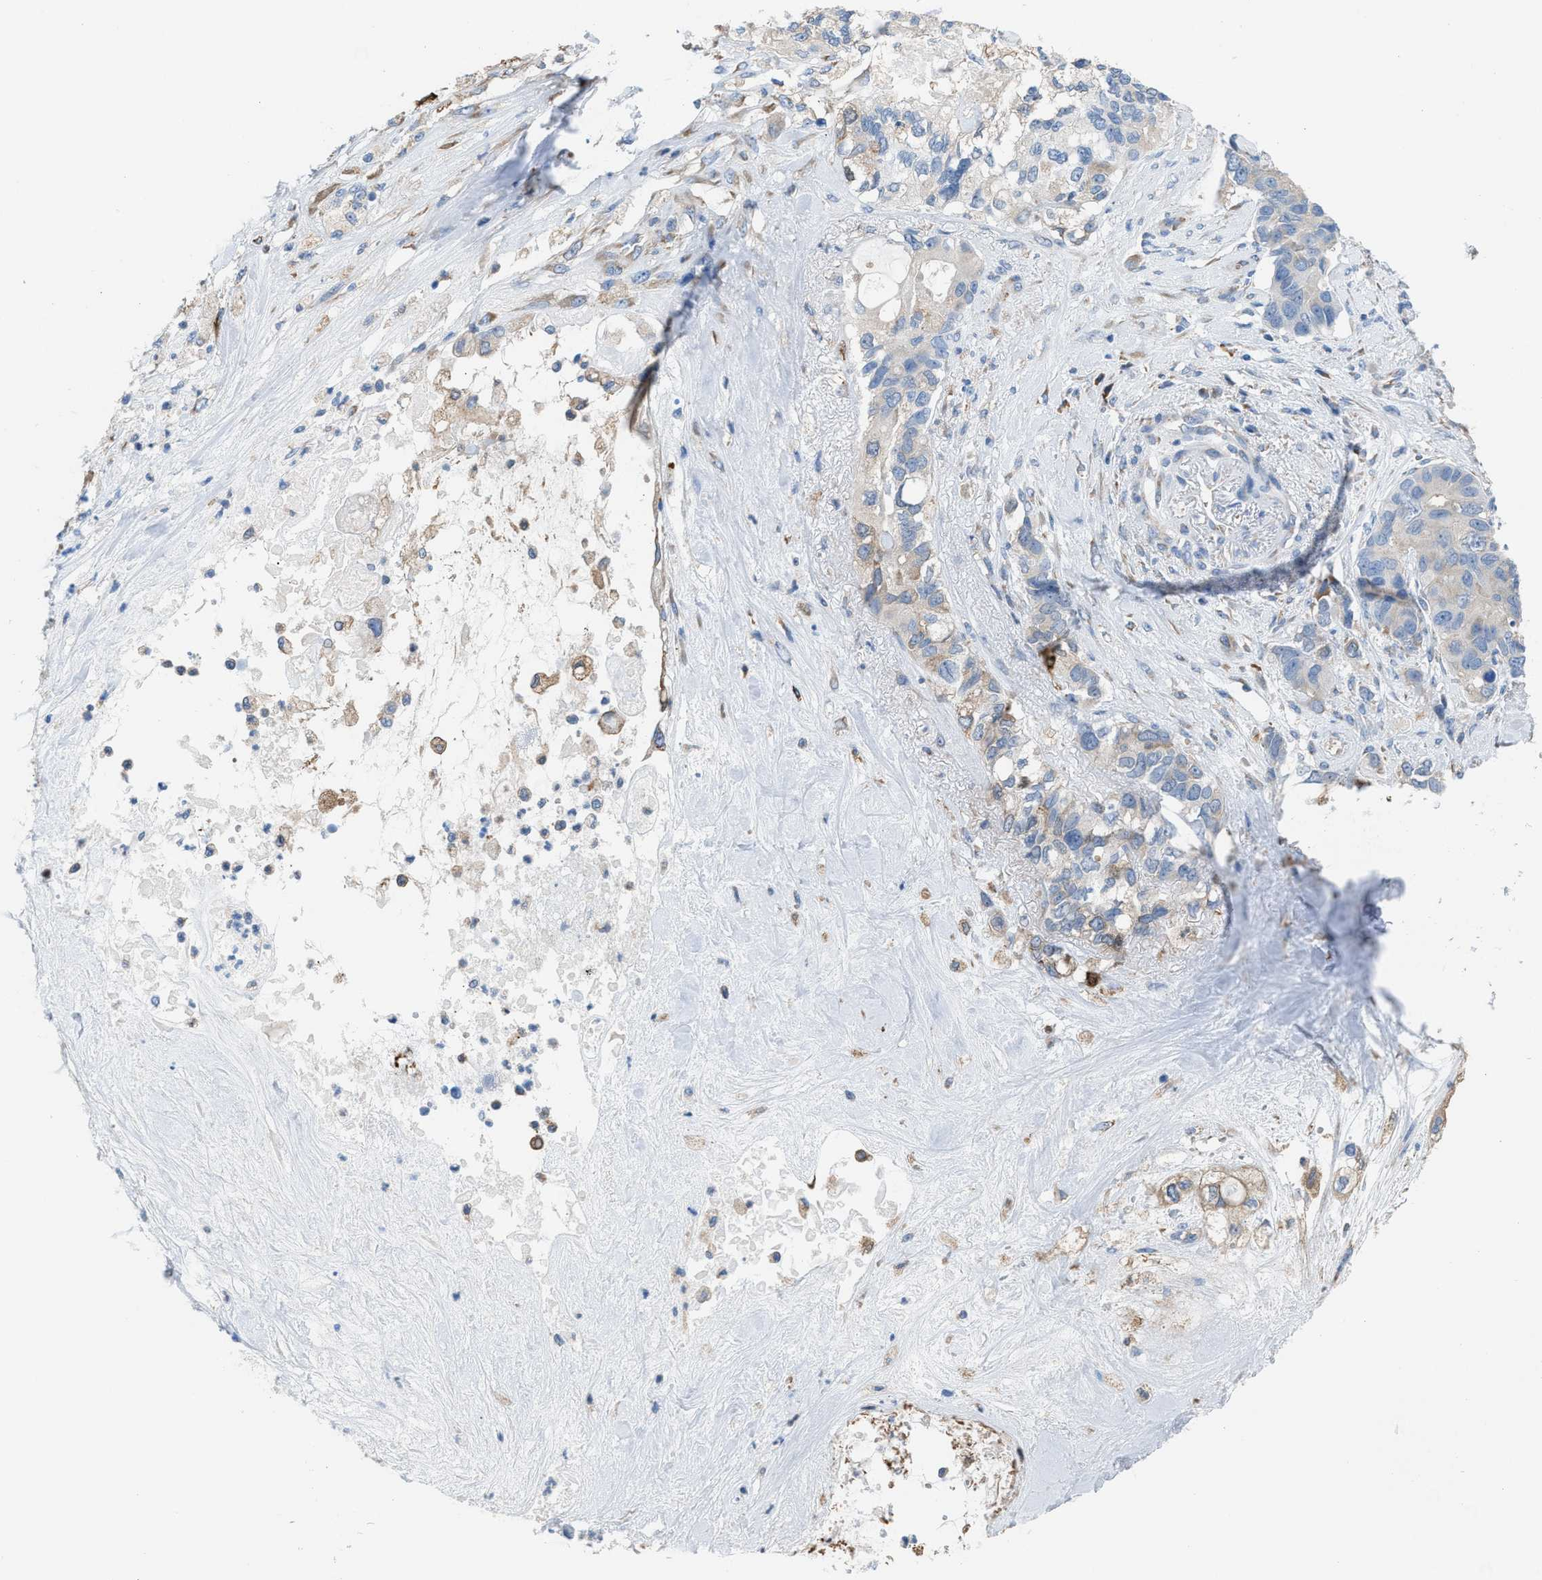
{"staining": {"intensity": "negative", "quantity": "none", "location": "none"}, "tissue": "pancreatic cancer", "cell_type": "Tumor cells", "image_type": "cancer", "snomed": [{"axis": "morphology", "description": "Adenocarcinoma, NOS"}, {"axis": "topography", "description": "Pancreas"}], "caption": "DAB (3,3'-diaminobenzidine) immunohistochemical staining of pancreatic cancer shows no significant staining in tumor cells. Brightfield microscopy of immunohistochemistry stained with DAB (brown) and hematoxylin (blue), captured at high magnification.", "gene": "CA3", "patient": {"sex": "female", "age": 56}}